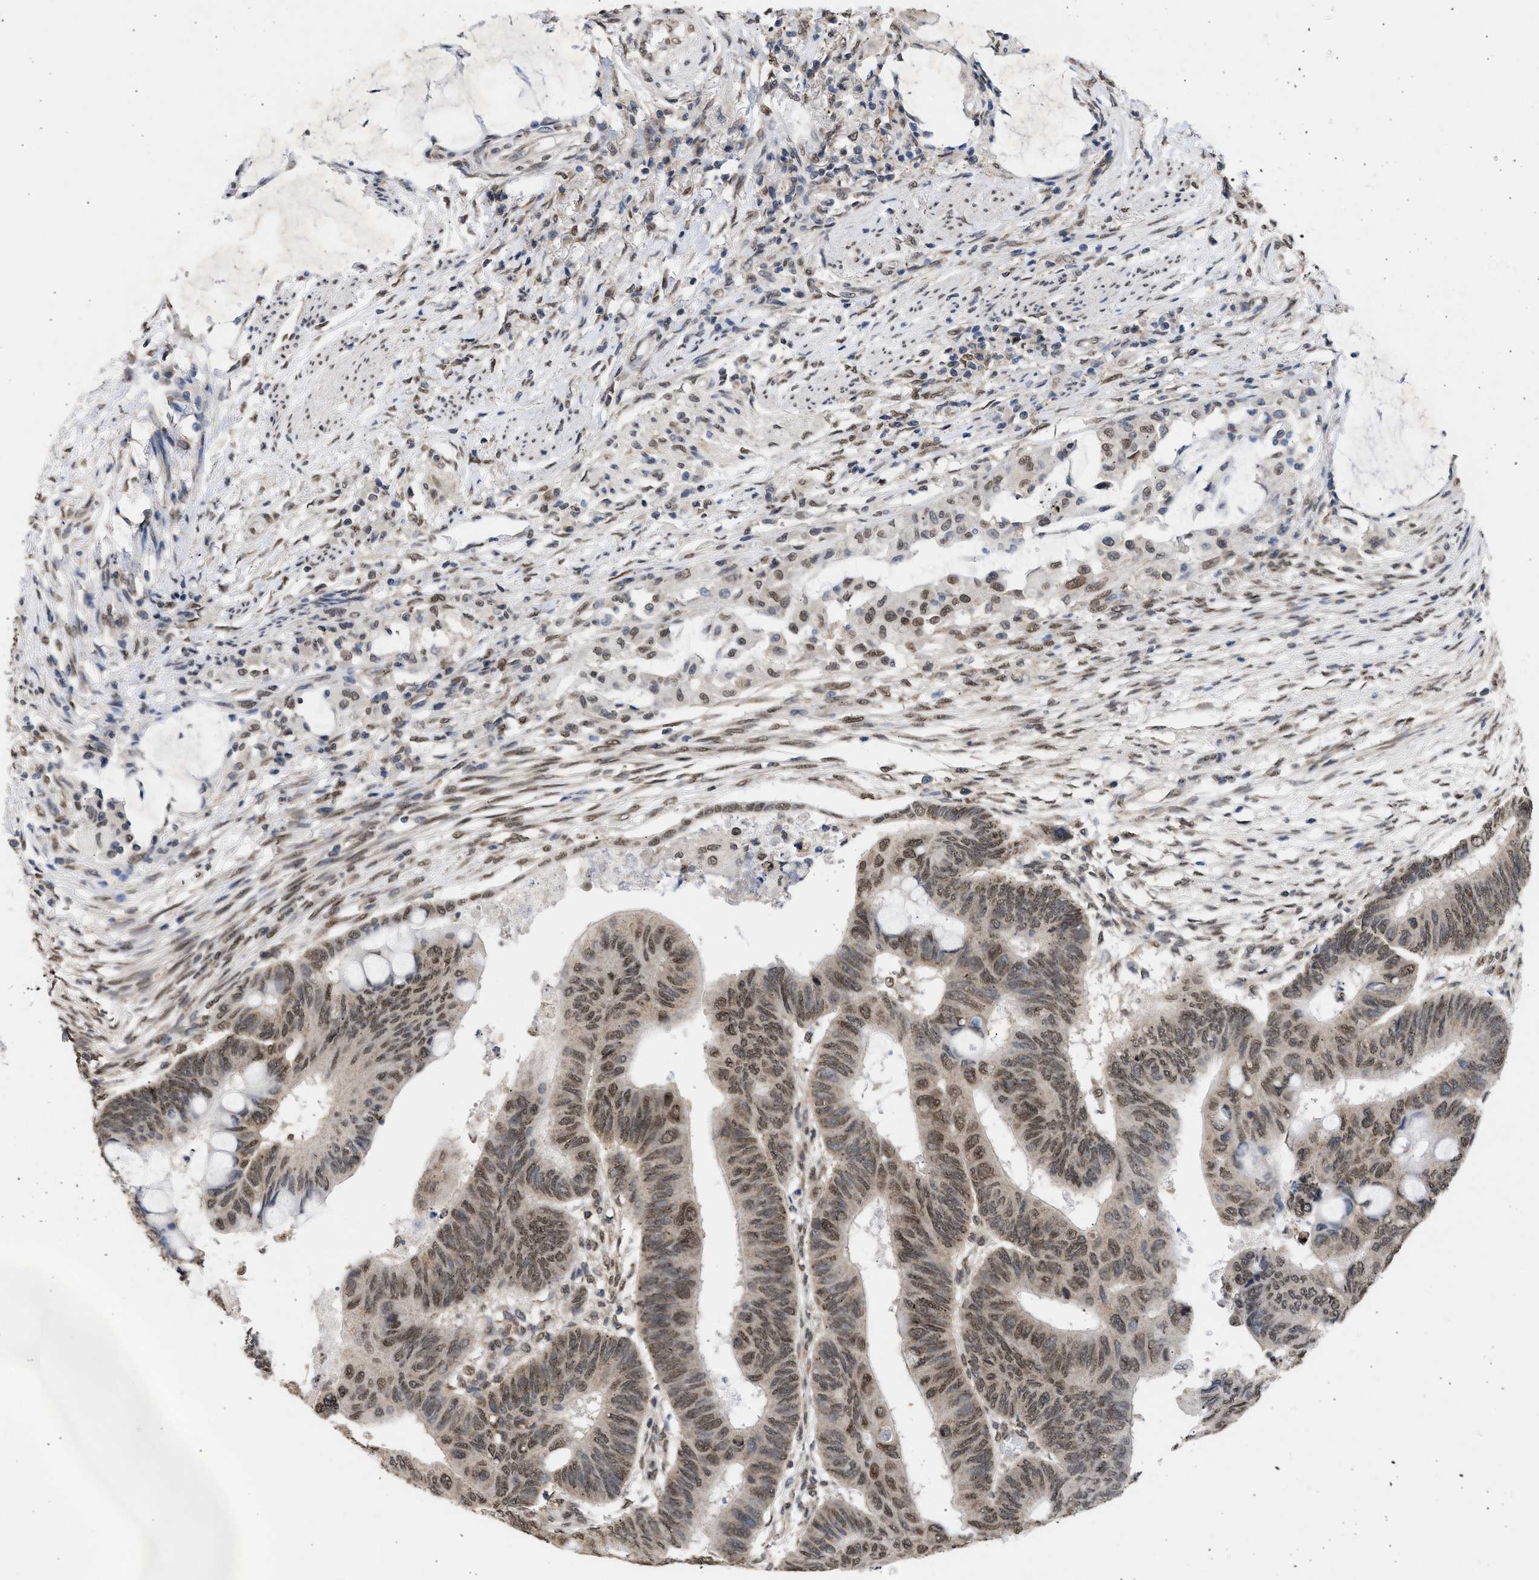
{"staining": {"intensity": "weak", "quantity": ">75%", "location": "cytoplasmic/membranous,nuclear"}, "tissue": "colorectal cancer", "cell_type": "Tumor cells", "image_type": "cancer", "snomed": [{"axis": "morphology", "description": "Normal tissue, NOS"}, {"axis": "morphology", "description": "Adenocarcinoma, NOS"}, {"axis": "topography", "description": "Rectum"}, {"axis": "topography", "description": "Peripheral nerve tissue"}], "caption": "Tumor cells exhibit weak cytoplasmic/membranous and nuclear expression in about >75% of cells in colorectal cancer. The protein of interest is shown in brown color, while the nuclei are stained blue.", "gene": "NUP35", "patient": {"sex": "male", "age": 92}}